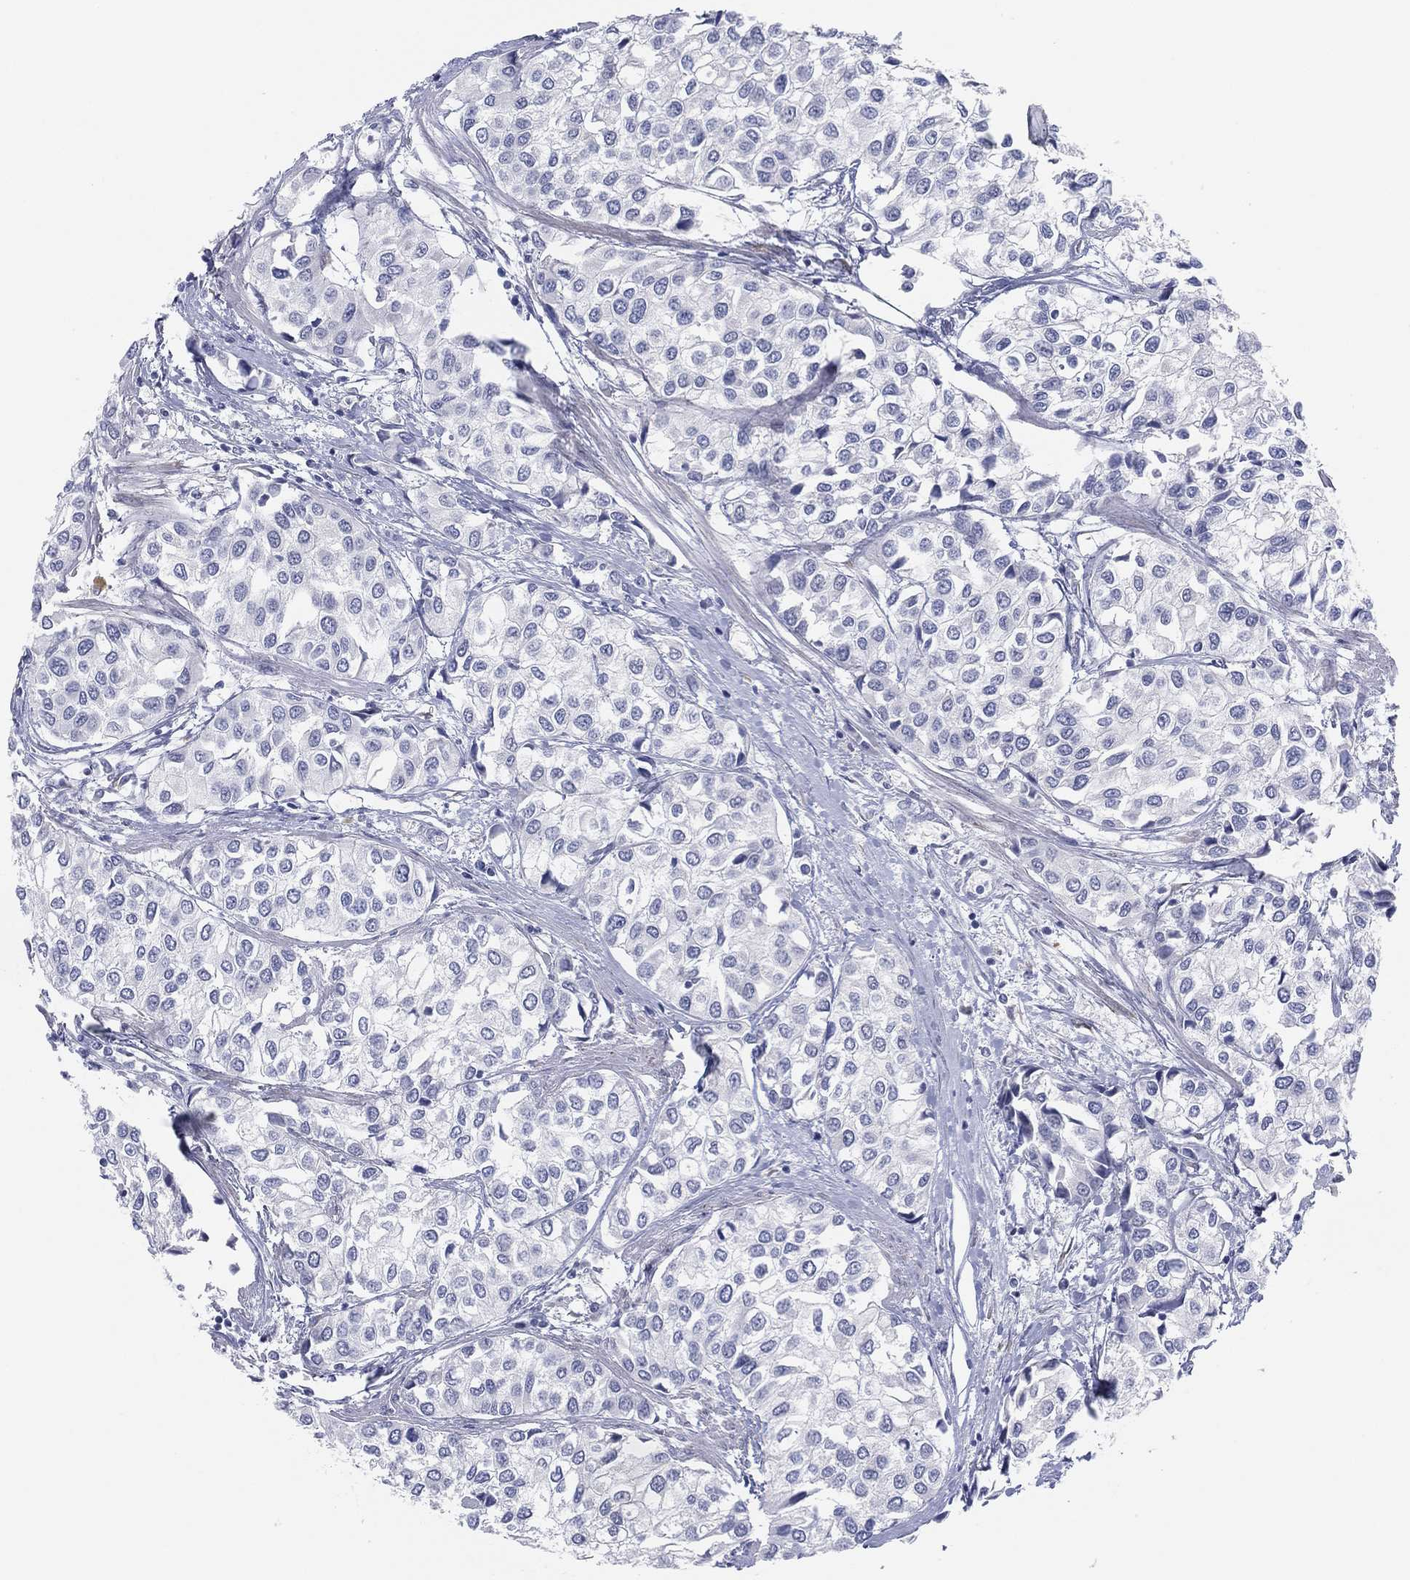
{"staining": {"intensity": "negative", "quantity": "none", "location": "none"}, "tissue": "urothelial cancer", "cell_type": "Tumor cells", "image_type": "cancer", "snomed": [{"axis": "morphology", "description": "Urothelial carcinoma, High grade"}, {"axis": "topography", "description": "Urinary bladder"}], "caption": "Urothelial cancer was stained to show a protein in brown. There is no significant staining in tumor cells.", "gene": "MLF1", "patient": {"sex": "male", "age": 73}}